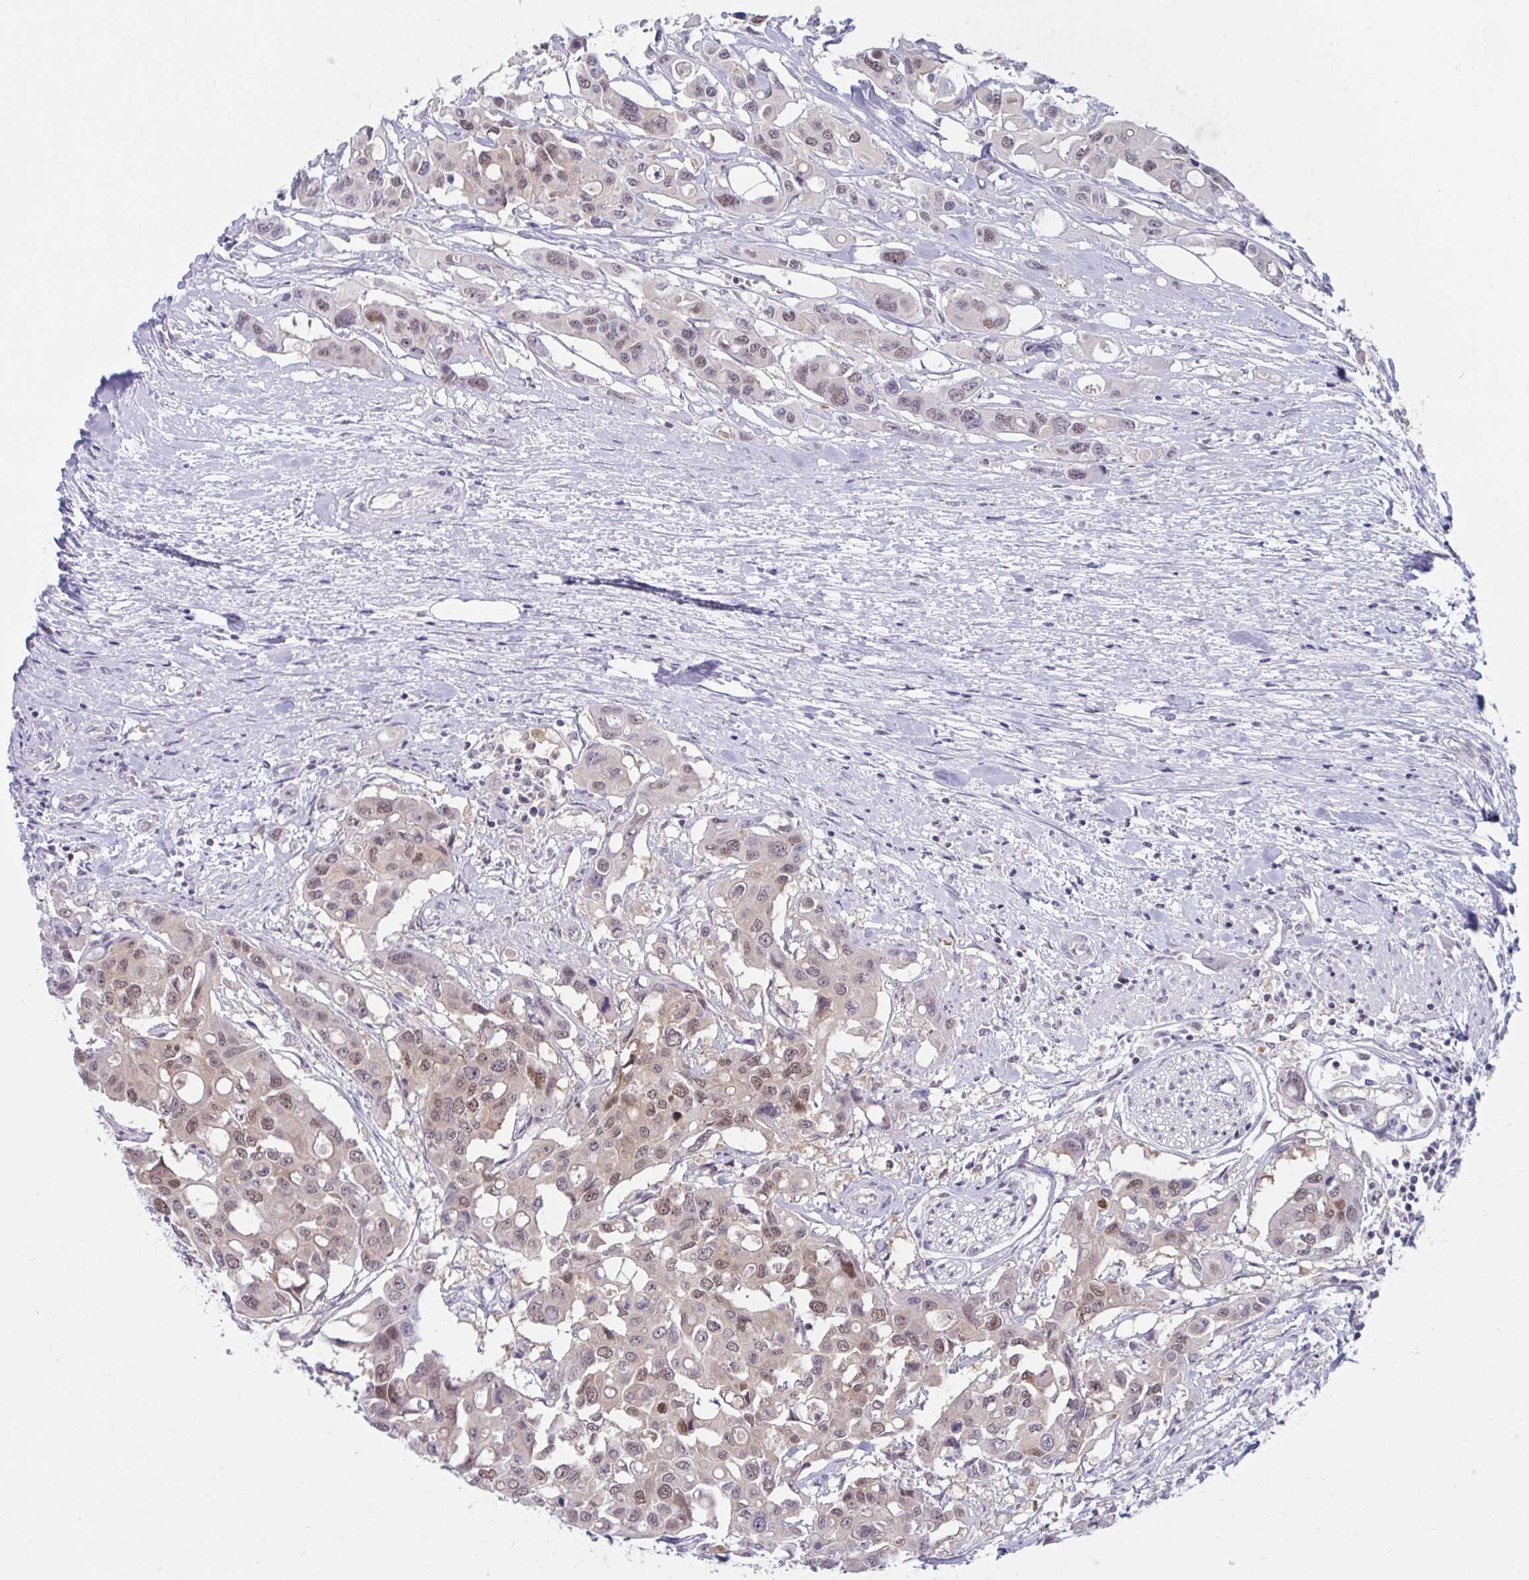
{"staining": {"intensity": "weak", "quantity": "25%-75%", "location": "nuclear"}, "tissue": "colorectal cancer", "cell_type": "Tumor cells", "image_type": "cancer", "snomed": [{"axis": "morphology", "description": "Adenocarcinoma, NOS"}, {"axis": "topography", "description": "Colon"}], "caption": "This is an image of immunohistochemistry staining of colorectal adenocarcinoma, which shows weak positivity in the nuclear of tumor cells.", "gene": "TSN", "patient": {"sex": "male", "age": 77}}